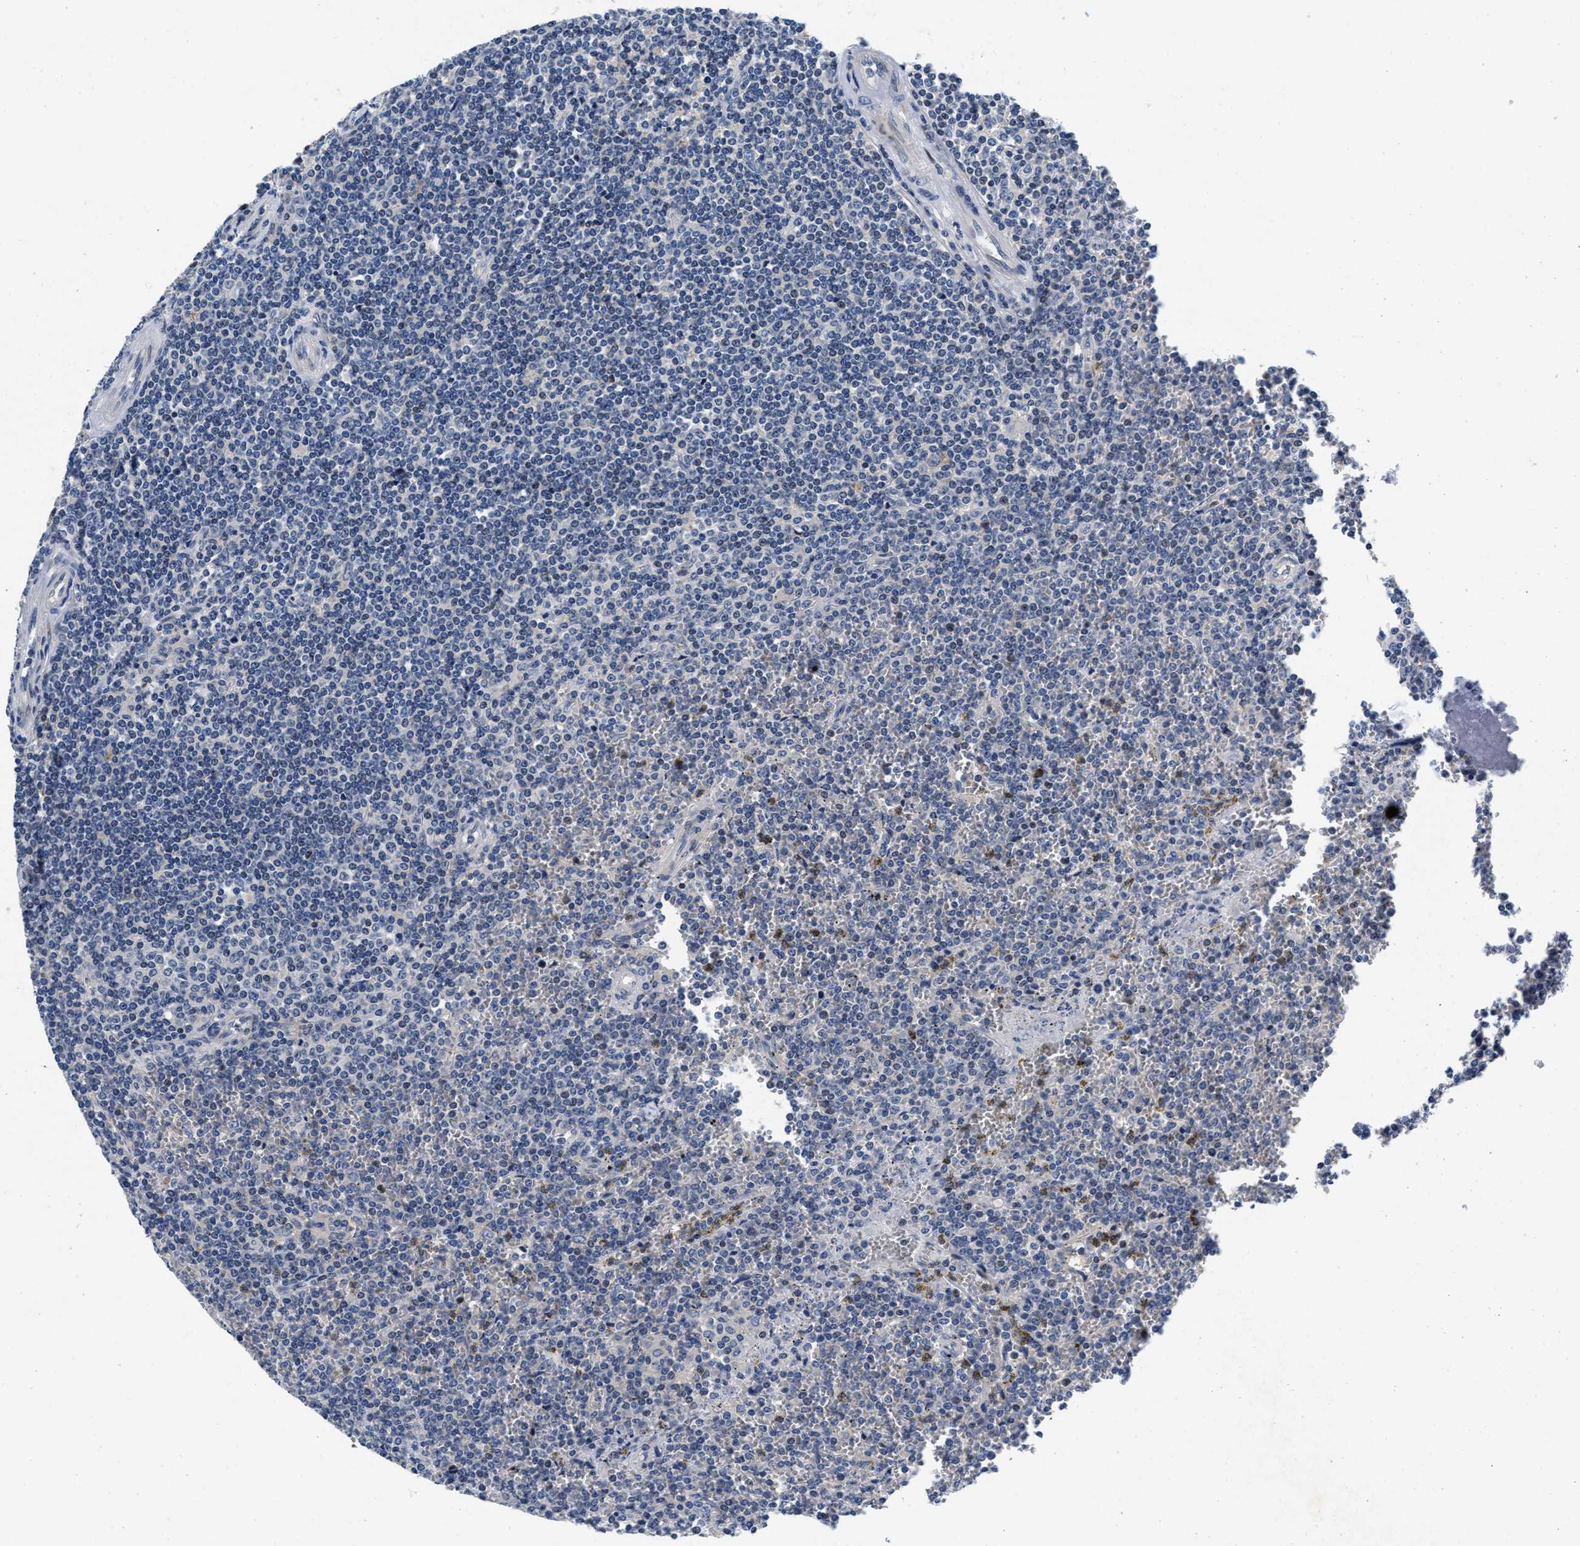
{"staining": {"intensity": "negative", "quantity": "none", "location": "none"}, "tissue": "lymphoma", "cell_type": "Tumor cells", "image_type": "cancer", "snomed": [{"axis": "morphology", "description": "Malignant lymphoma, non-Hodgkin's type, Low grade"}, {"axis": "topography", "description": "Spleen"}], "caption": "Immunohistochemistry (IHC) histopathology image of human lymphoma stained for a protein (brown), which demonstrates no expression in tumor cells.", "gene": "LAD1", "patient": {"sex": "female", "age": 19}}